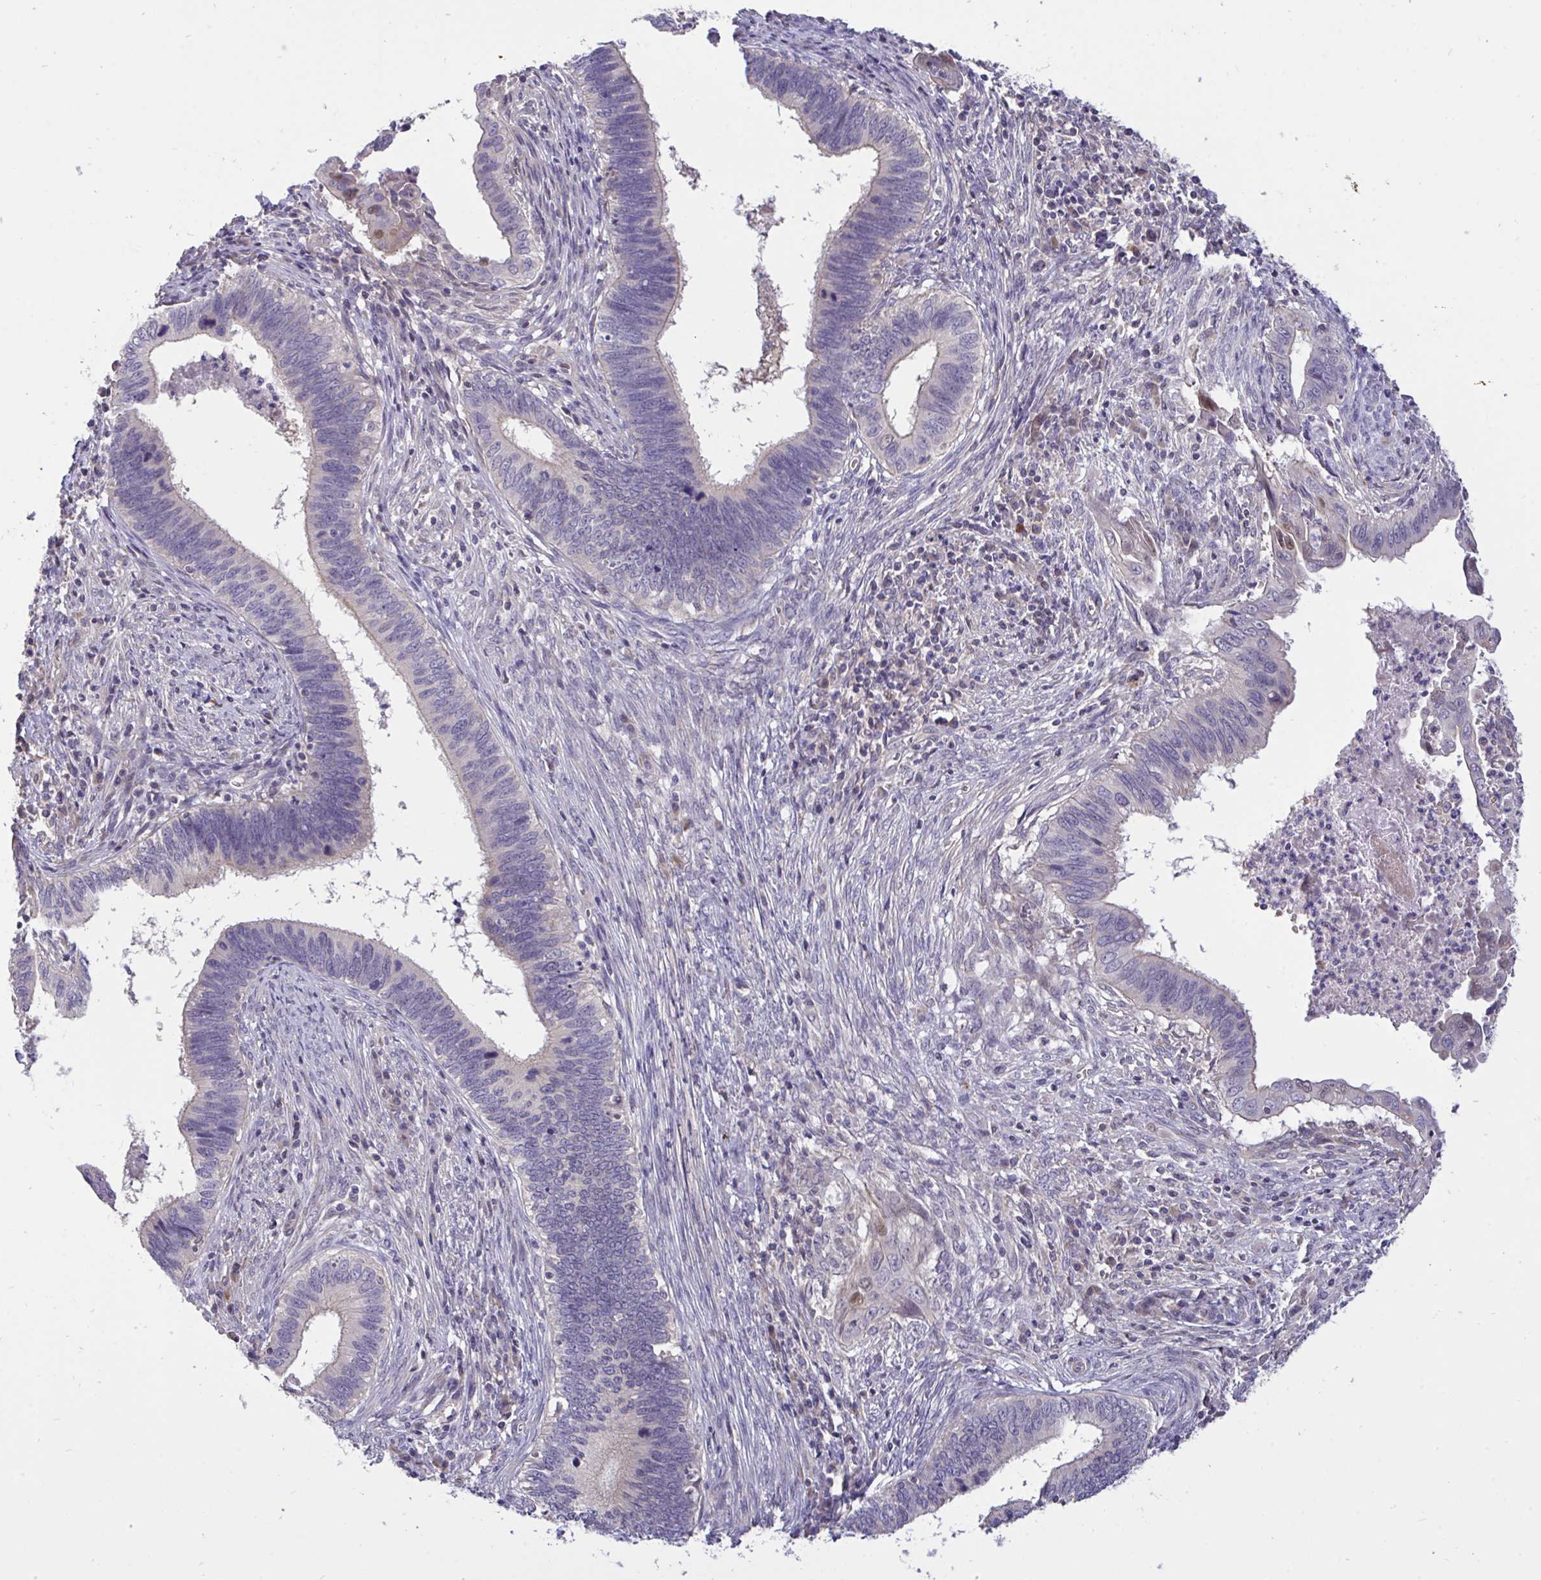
{"staining": {"intensity": "weak", "quantity": "<25%", "location": "cytoplasmic/membranous"}, "tissue": "cervical cancer", "cell_type": "Tumor cells", "image_type": "cancer", "snomed": [{"axis": "morphology", "description": "Adenocarcinoma, NOS"}, {"axis": "topography", "description": "Cervix"}], "caption": "Cervical cancer (adenocarcinoma) stained for a protein using IHC reveals no expression tumor cells.", "gene": "C19orf54", "patient": {"sex": "female", "age": 42}}